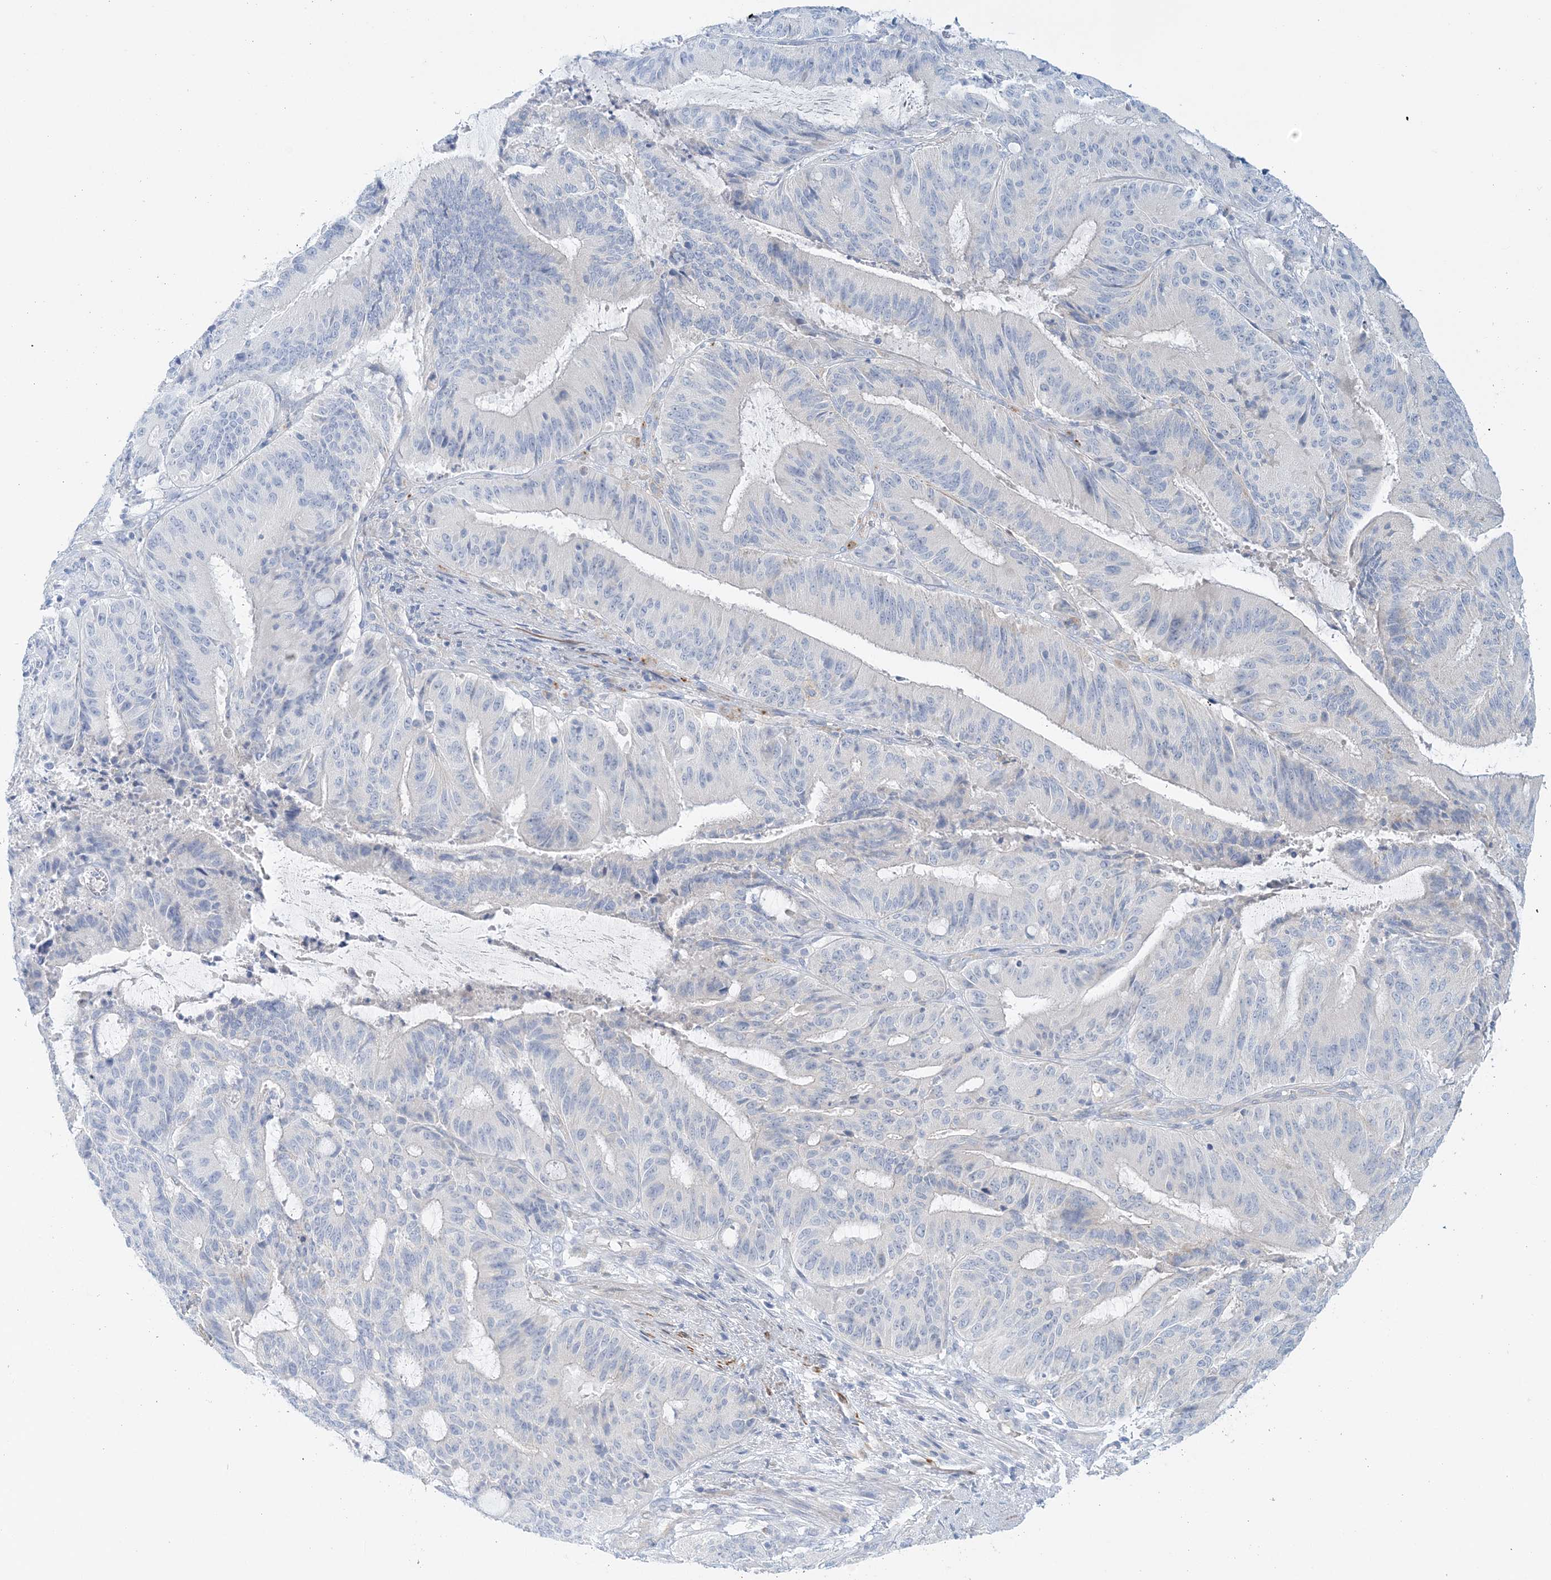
{"staining": {"intensity": "negative", "quantity": "none", "location": "none"}, "tissue": "liver cancer", "cell_type": "Tumor cells", "image_type": "cancer", "snomed": [{"axis": "morphology", "description": "Normal tissue, NOS"}, {"axis": "morphology", "description": "Cholangiocarcinoma"}, {"axis": "topography", "description": "Liver"}, {"axis": "topography", "description": "Peripheral nerve tissue"}], "caption": "Immunohistochemical staining of liver cancer (cholangiocarcinoma) exhibits no significant staining in tumor cells.", "gene": "TTI1", "patient": {"sex": "female", "age": 73}}